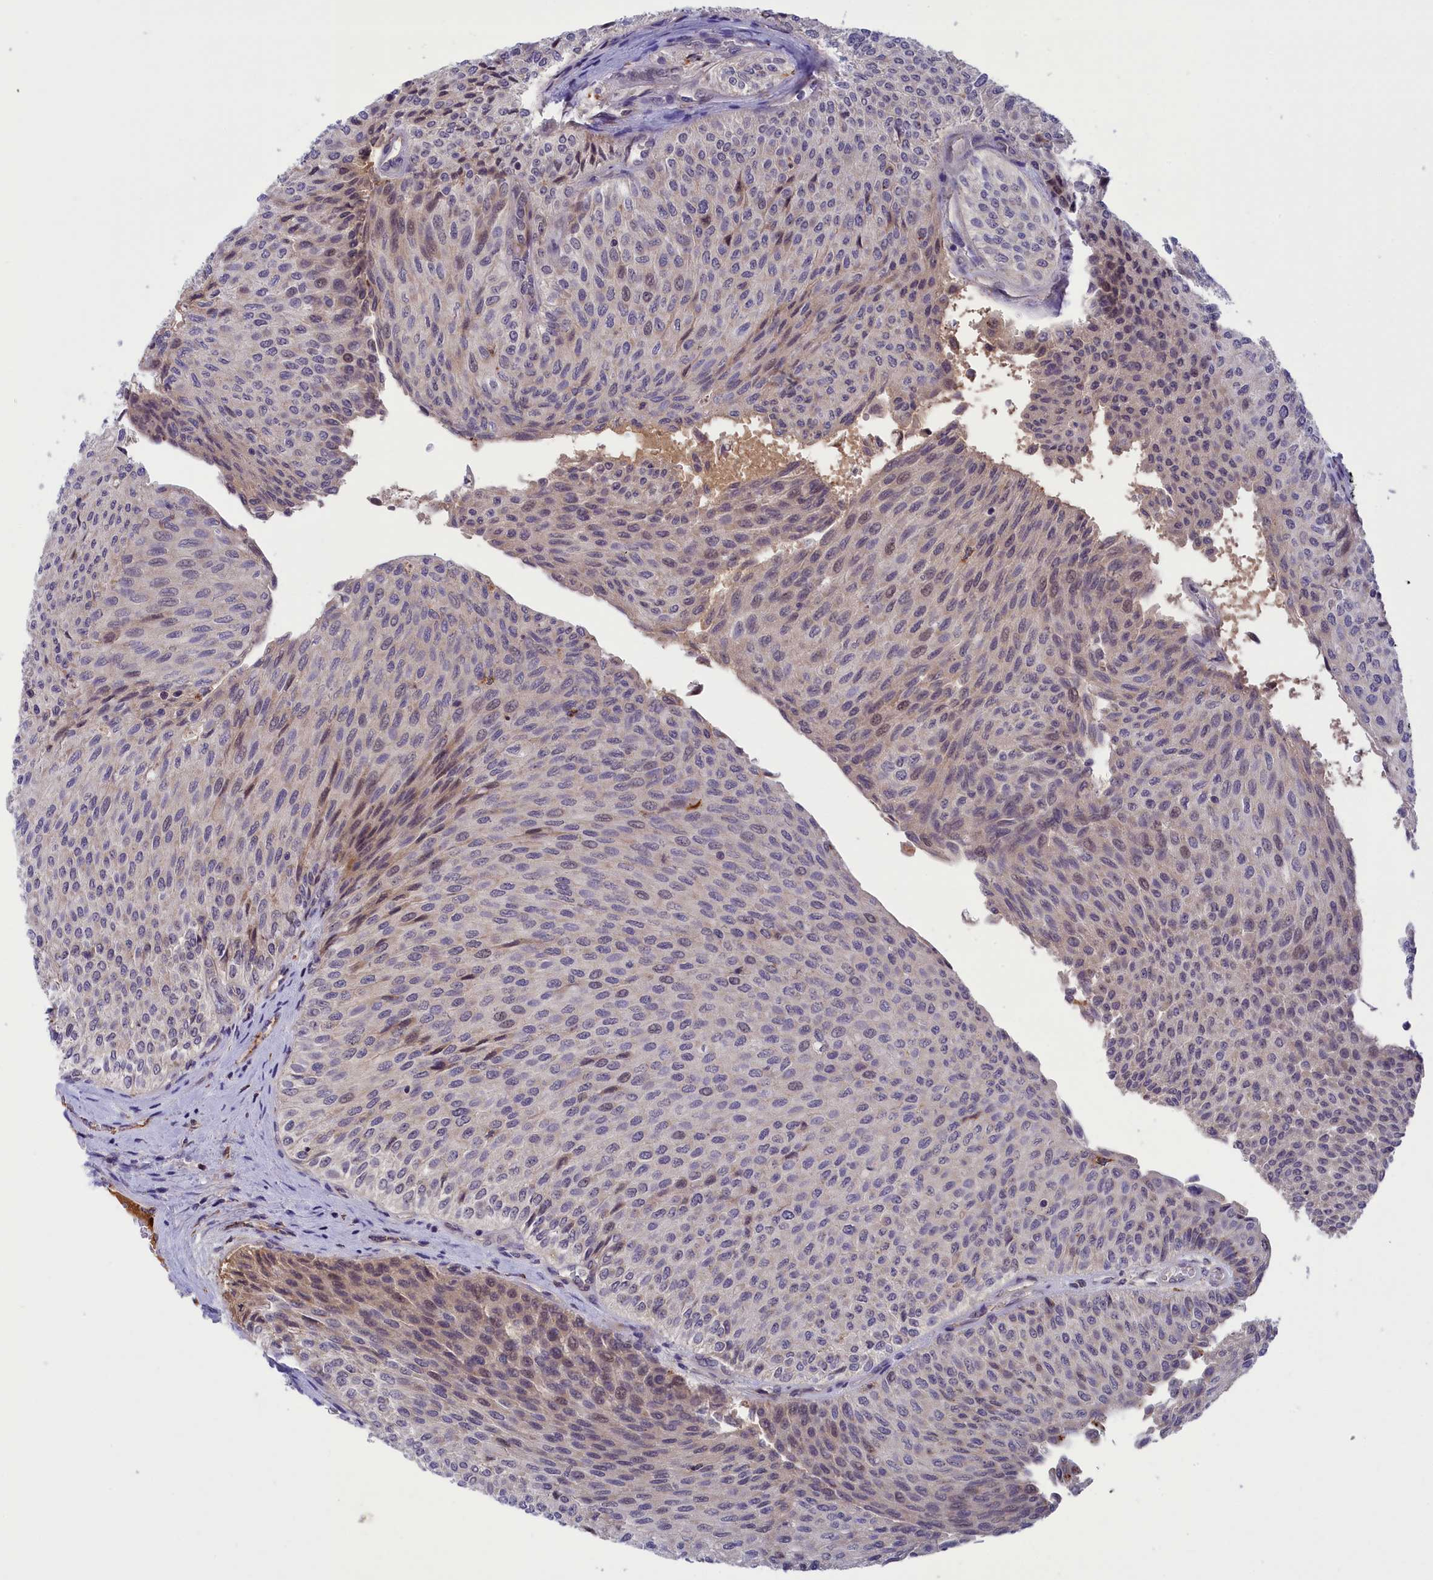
{"staining": {"intensity": "weak", "quantity": "<25%", "location": "cytoplasmic/membranous,nuclear"}, "tissue": "urothelial cancer", "cell_type": "Tumor cells", "image_type": "cancer", "snomed": [{"axis": "morphology", "description": "Urothelial carcinoma, Low grade"}, {"axis": "topography", "description": "Urinary bladder"}], "caption": "Urothelial cancer was stained to show a protein in brown. There is no significant staining in tumor cells. (IHC, brightfield microscopy, high magnification).", "gene": "STYX", "patient": {"sex": "male", "age": 78}}